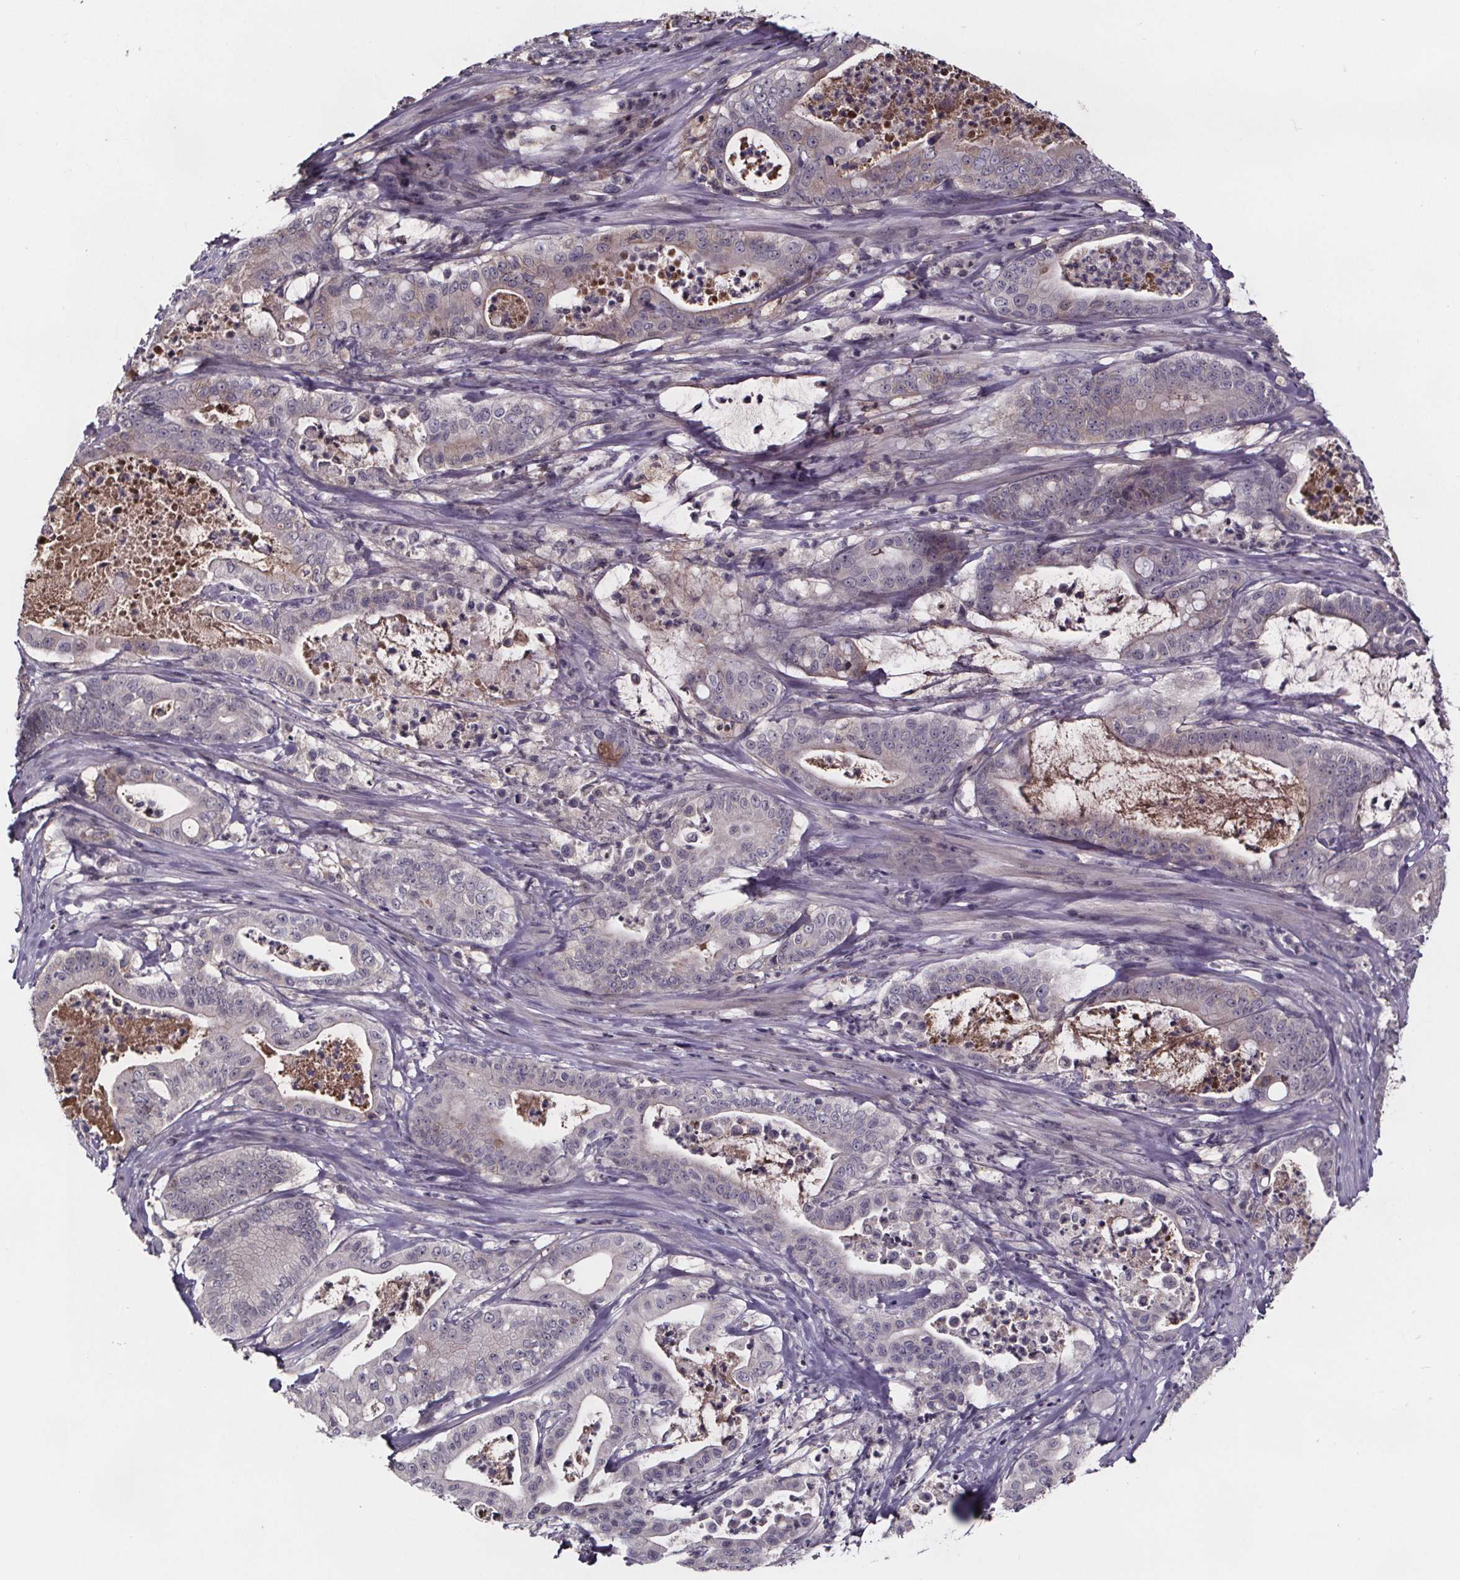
{"staining": {"intensity": "weak", "quantity": "<25%", "location": "cytoplasmic/membranous,nuclear"}, "tissue": "pancreatic cancer", "cell_type": "Tumor cells", "image_type": "cancer", "snomed": [{"axis": "morphology", "description": "Adenocarcinoma, NOS"}, {"axis": "topography", "description": "Pancreas"}], "caption": "Immunohistochemistry (IHC) of human pancreatic cancer (adenocarcinoma) displays no expression in tumor cells. The staining is performed using DAB brown chromogen with nuclei counter-stained in using hematoxylin.", "gene": "NPHP4", "patient": {"sex": "male", "age": 71}}